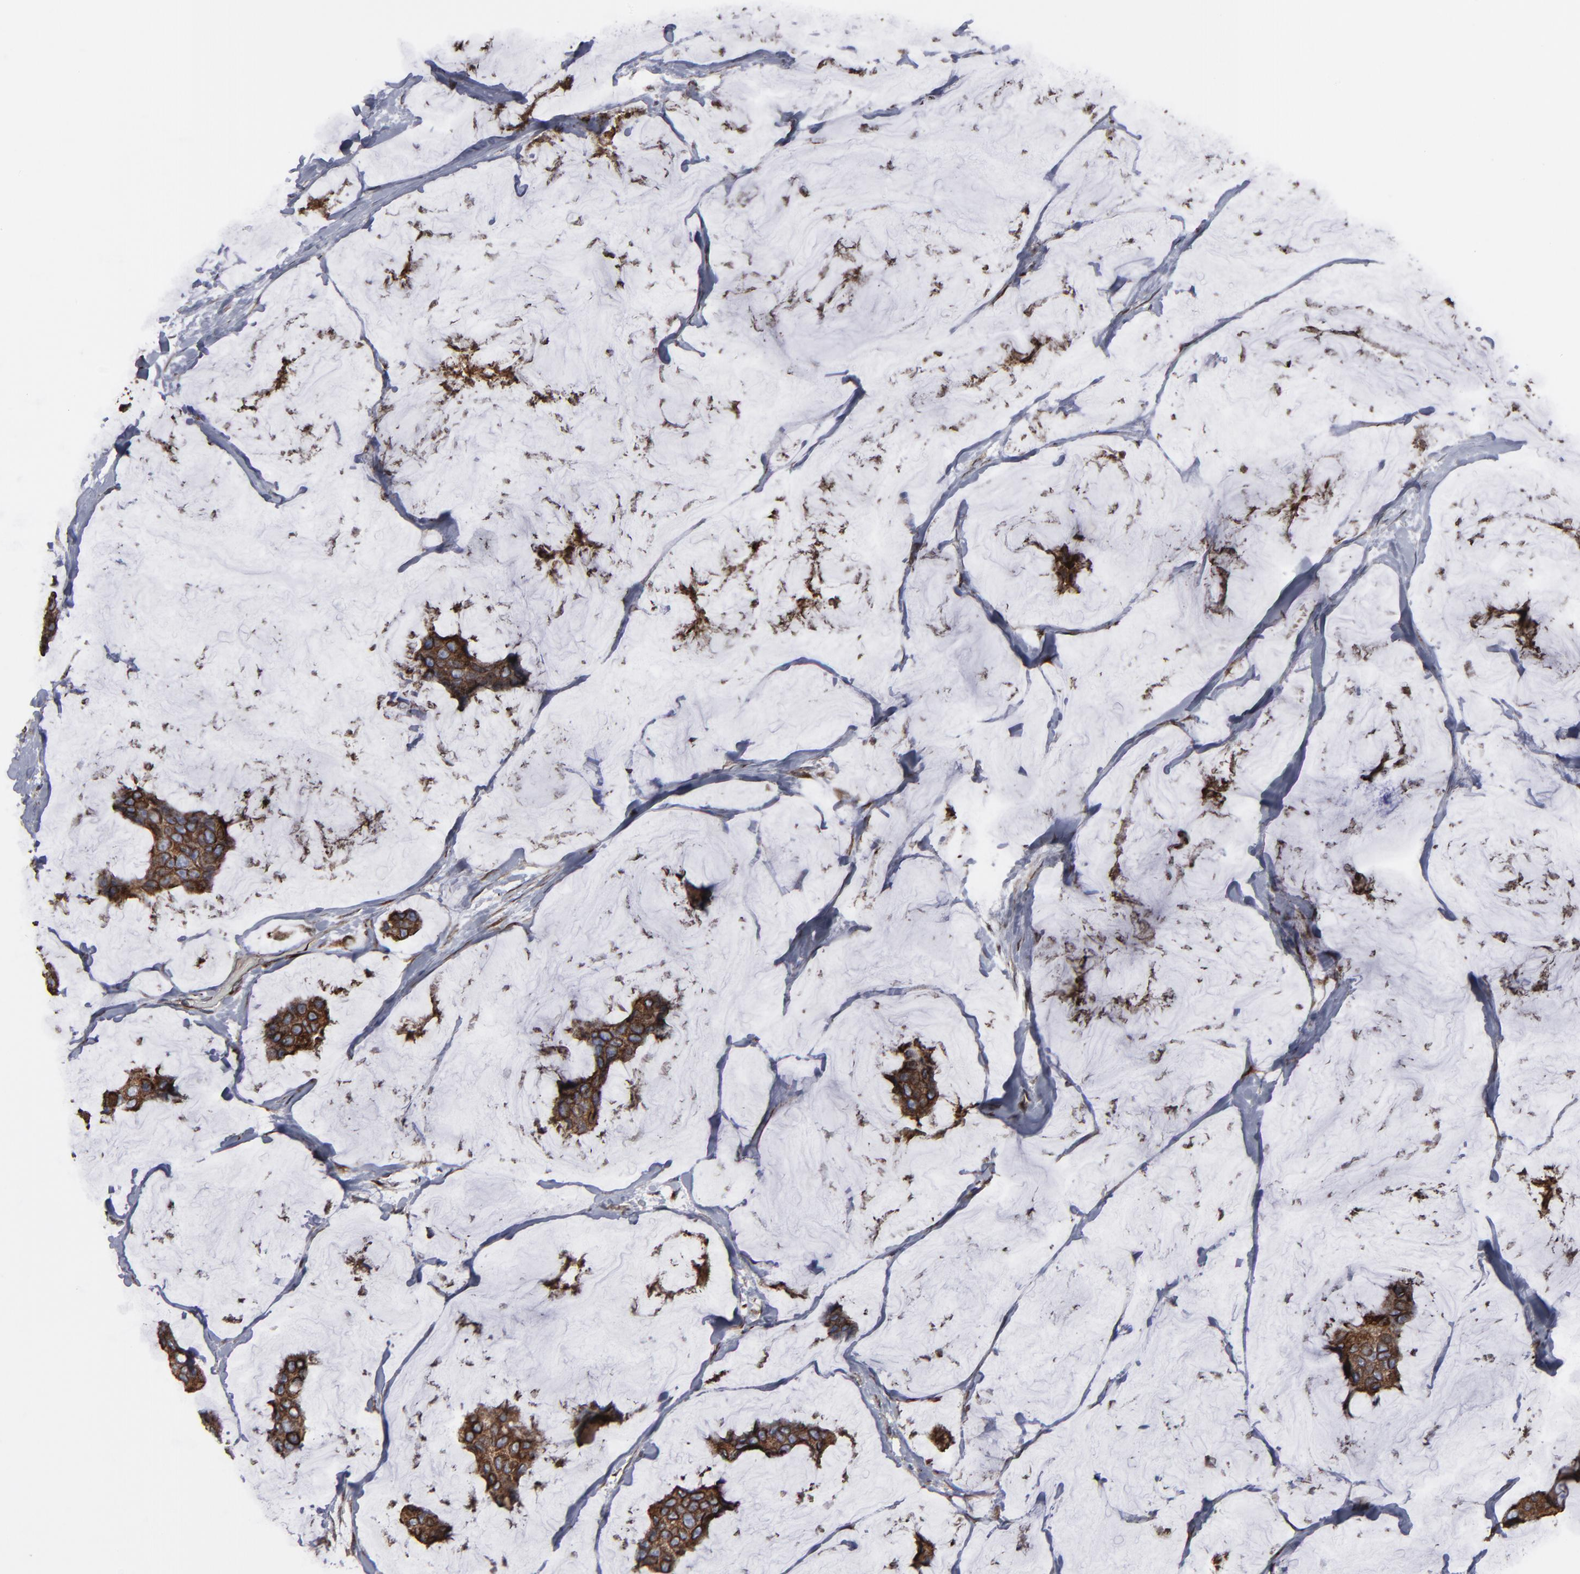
{"staining": {"intensity": "strong", "quantity": ">75%", "location": "cytoplasmic/membranous"}, "tissue": "breast cancer", "cell_type": "Tumor cells", "image_type": "cancer", "snomed": [{"axis": "morphology", "description": "Normal tissue, NOS"}, {"axis": "morphology", "description": "Duct carcinoma"}, {"axis": "topography", "description": "Breast"}], "caption": "This histopathology image reveals breast intraductal carcinoma stained with immunohistochemistry (IHC) to label a protein in brown. The cytoplasmic/membranous of tumor cells show strong positivity for the protein. Nuclei are counter-stained blue.", "gene": "CNIH1", "patient": {"sex": "female", "age": 50}}